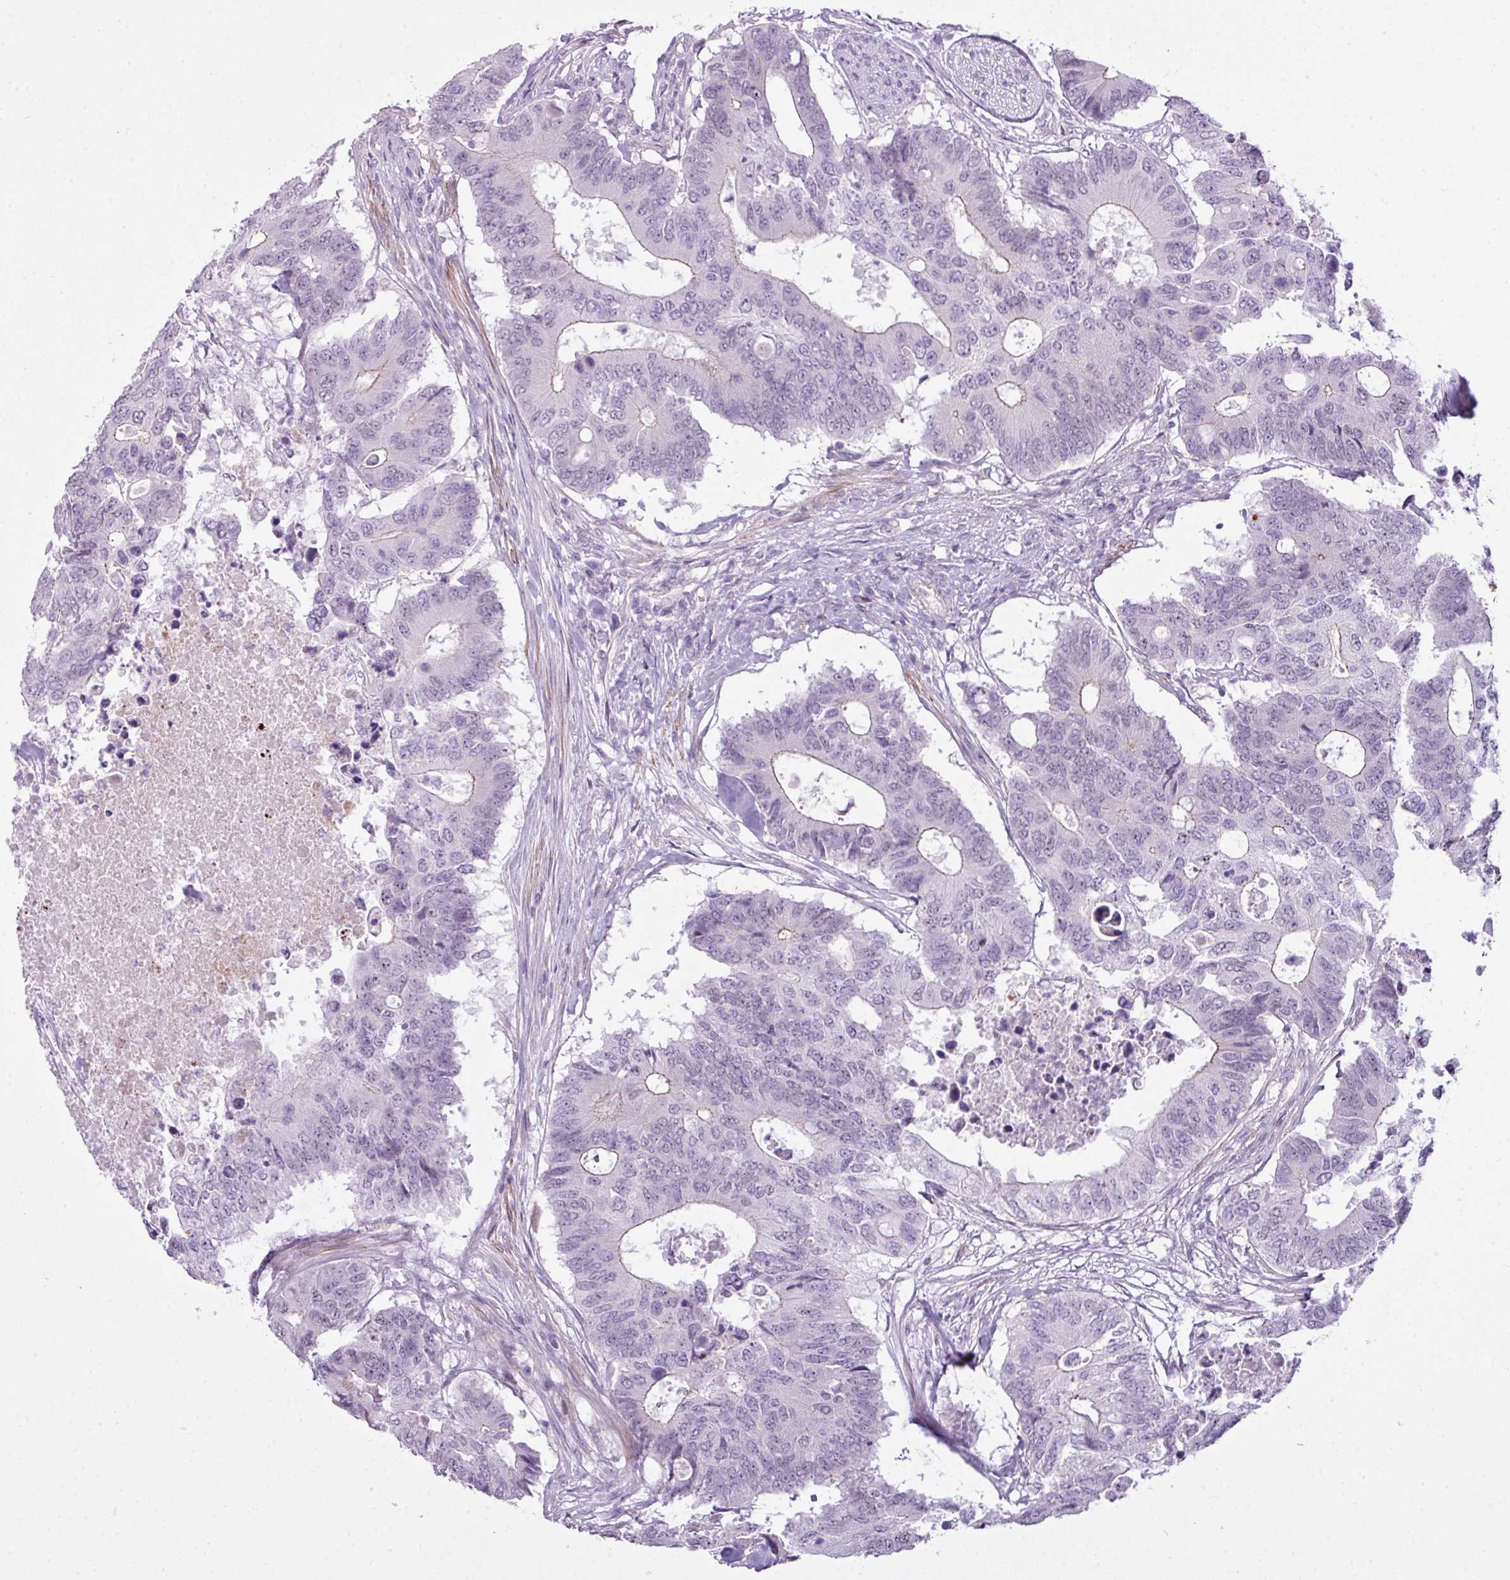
{"staining": {"intensity": "negative", "quantity": "none", "location": "none"}, "tissue": "colorectal cancer", "cell_type": "Tumor cells", "image_type": "cancer", "snomed": [{"axis": "morphology", "description": "Adenocarcinoma, NOS"}, {"axis": "topography", "description": "Colon"}], "caption": "IHC image of neoplastic tissue: colorectal adenocarcinoma stained with DAB (3,3'-diaminobenzidine) reveals no significant protein positivity in tumor cells. (Immunohistochemistry, brightfield microscopy, high magnification).", "gene": "ZNF688", "patient": {"sex": "male", "age": 71}}